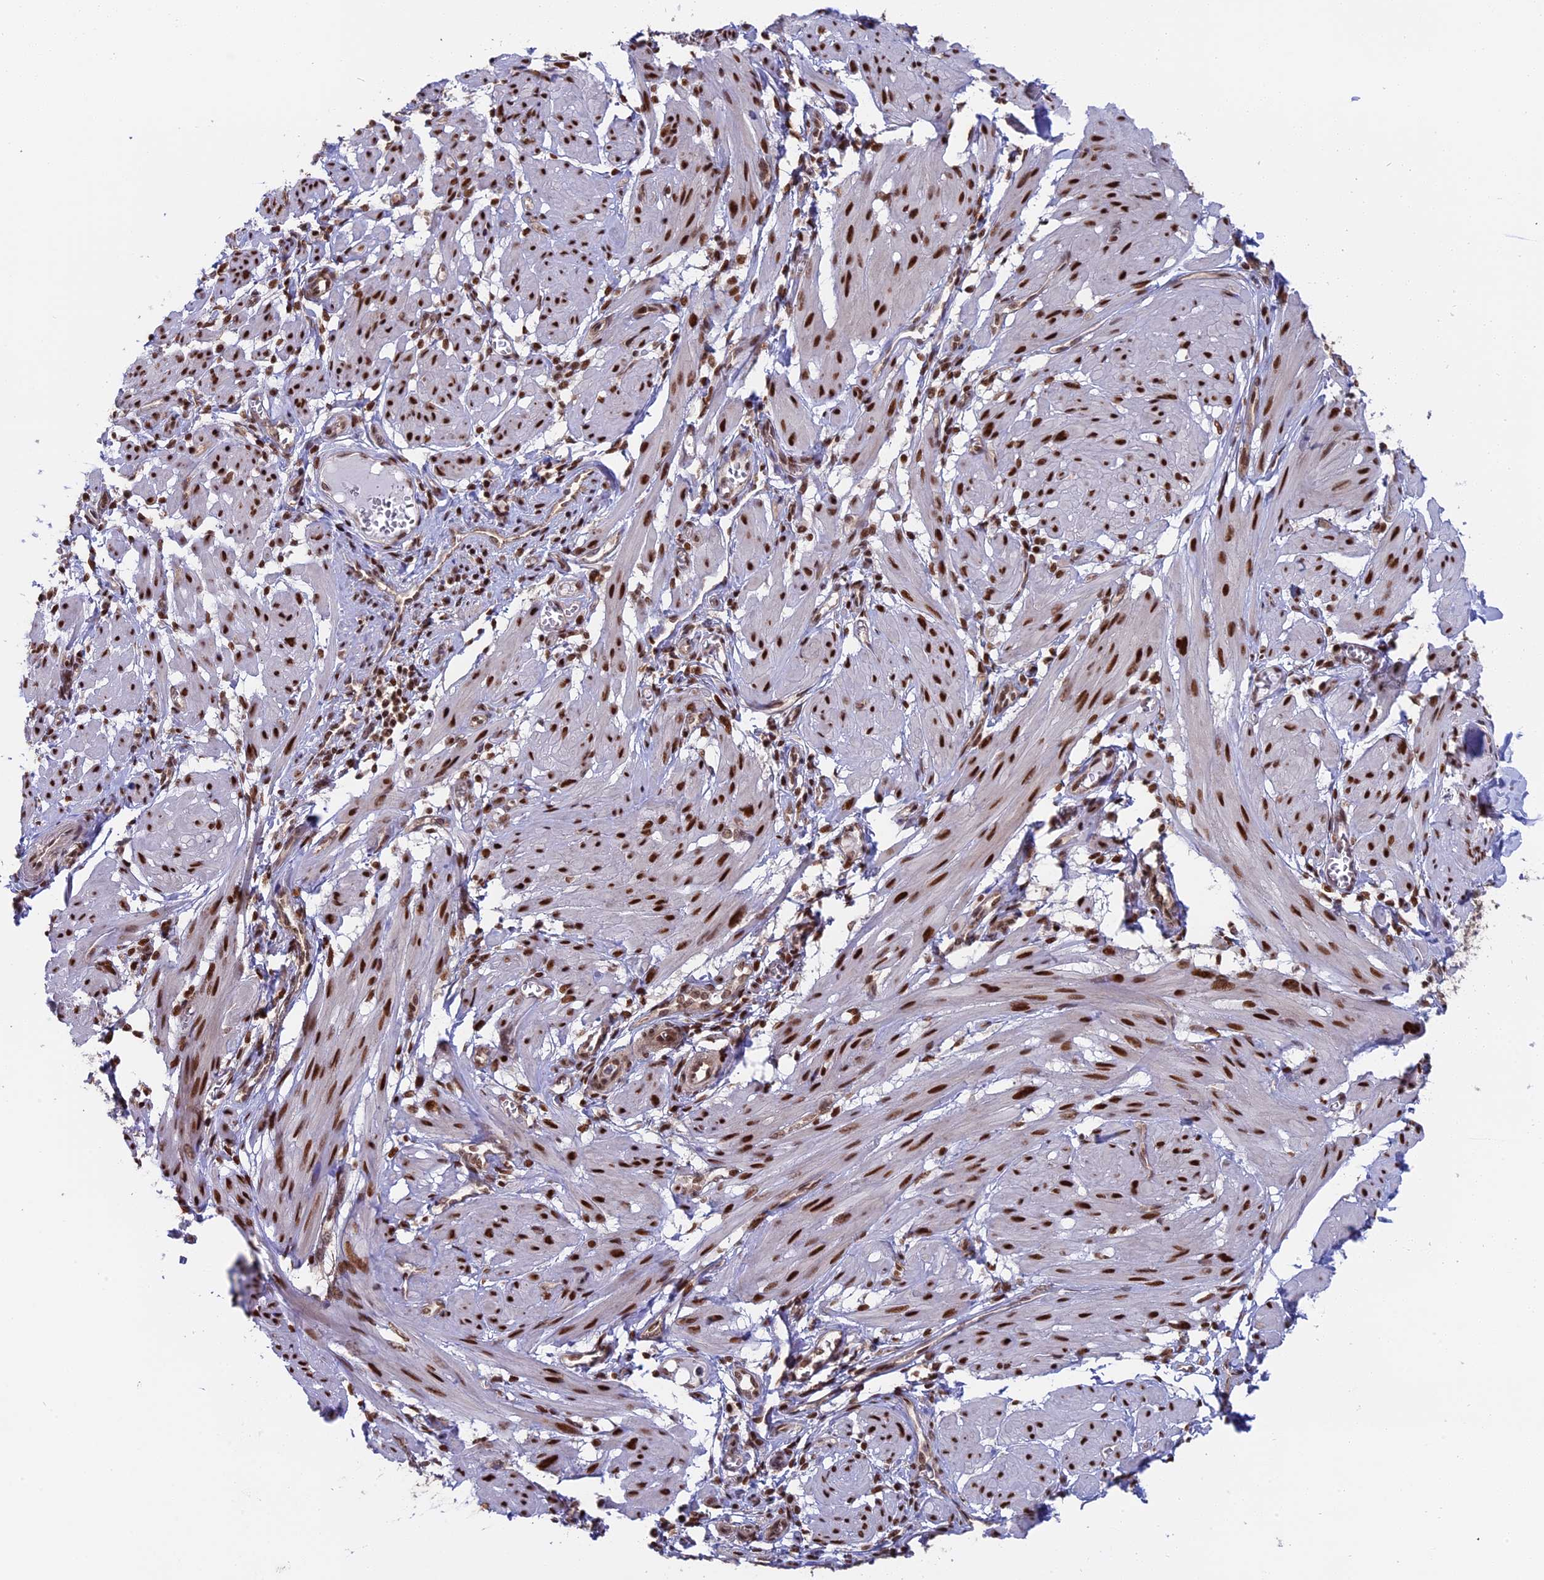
{"staining": {"intensity": "strong", "quantity": ">75%", "location": "nuclear"}, "tissue": "smooth muscle", "cell_type": "Smooth muscle cells", "image_type": "normal", "snomed": [{"axis": "morphology", "description": "Normal tissue, NOS"}, {"axis": "topography", "description": "Smooth muscle"}], "caption": "A photomicrograph of human smooth muscle stained for a protein shows strong nuclear brown staining in smooth muscle cells. The protein is stained brown, and the nuclei are stained in blue (DAB (3,3'-diaminobenzidine) IHC with brightfield microscopy, high magnification).", "gene": "RAMACL", "patient": {"sex": "female", "age": 39}}